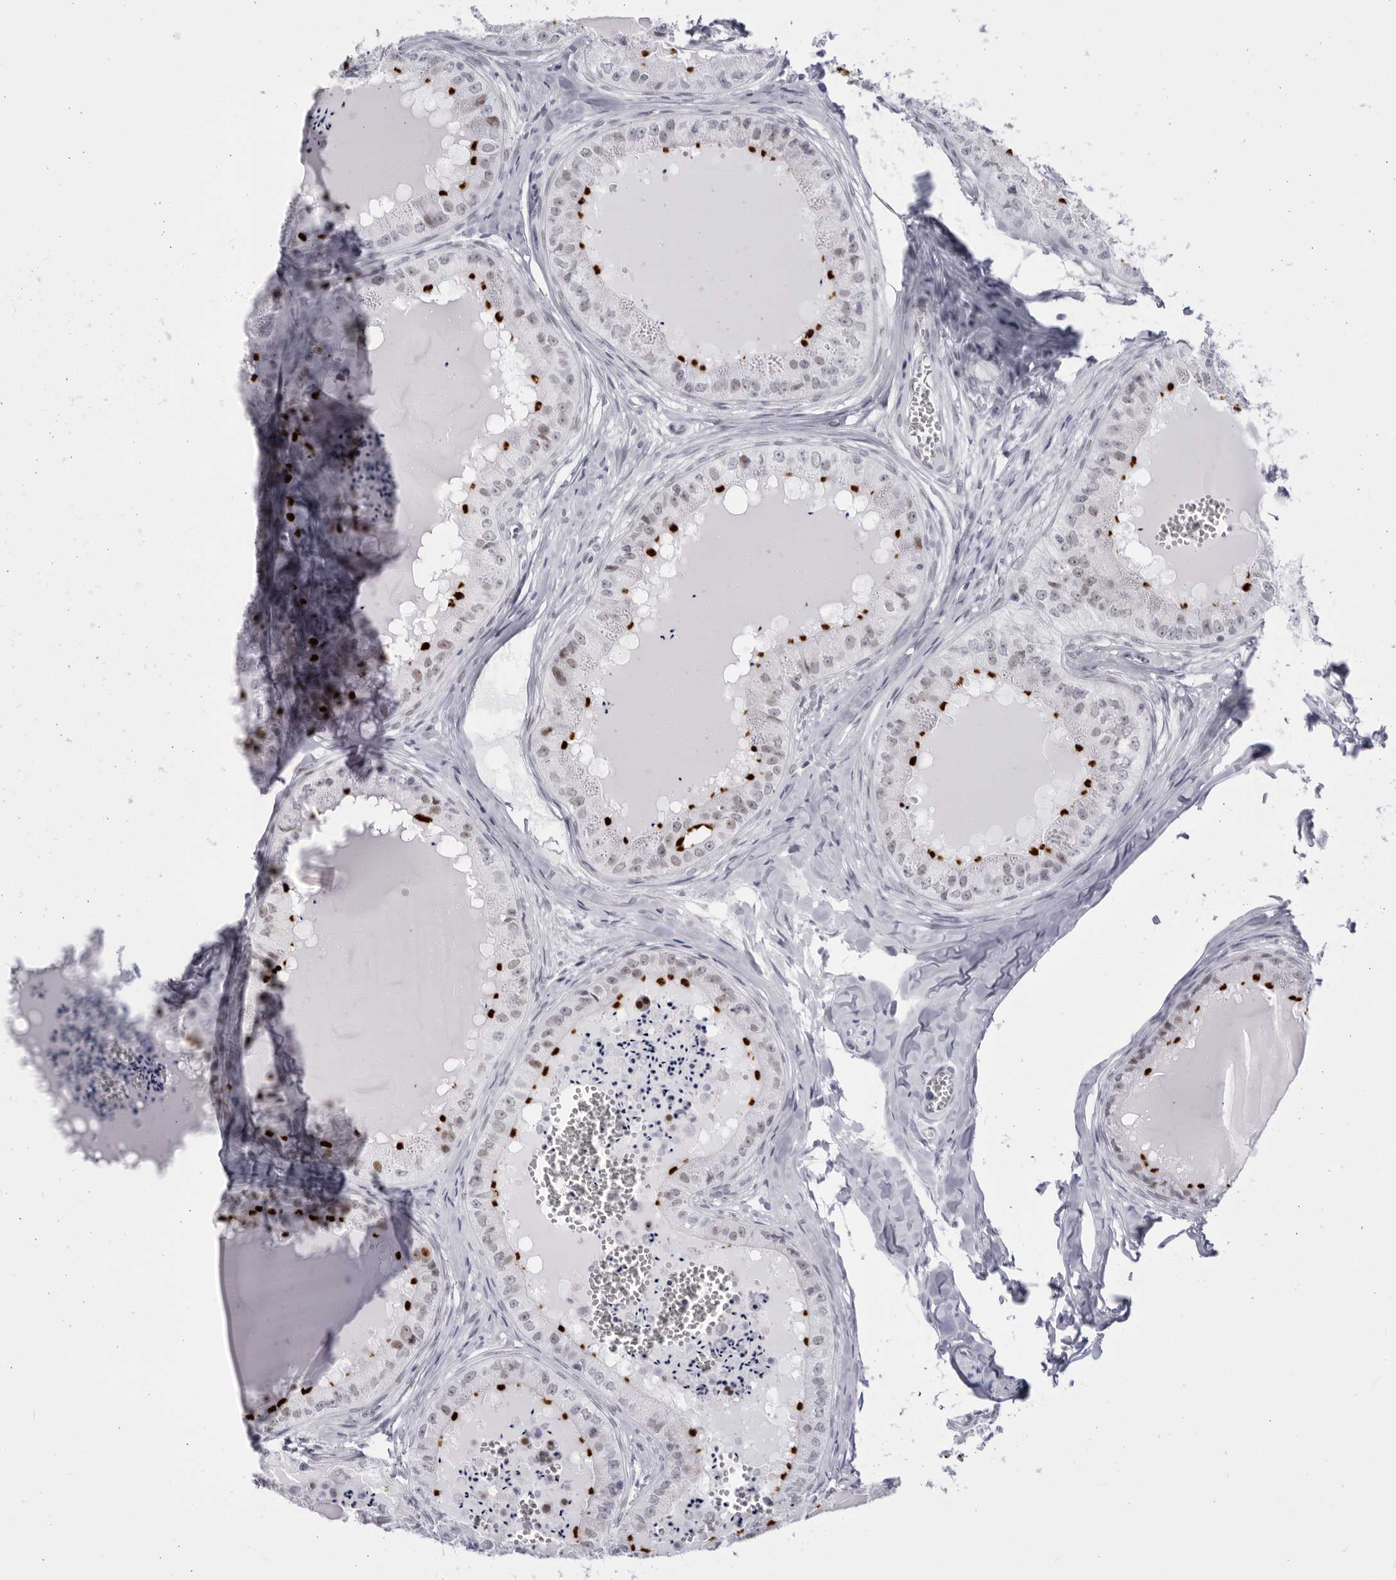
{"staining": {"intensity": "strong", "quantity": "<25%", "location": "cytoplasmic/membranous"}, "tissue": "epididymis", "cell_type": "Glandular cells", "image_type": "normal", "snomed": [{"axis": "morphology", "description": "Normal tissue, NOS"}, {"axis": "topography", "description": "Epididymis"}], "caption": "The histopathology image shows immunohistochemical staining of unremarkable epididymis. There is strong cytoplasmic/membranous positivity is appreciated in about <25% of glandular cells.", "gene": "CCDC181", "patient": {"sex": "male", "age": 31}}